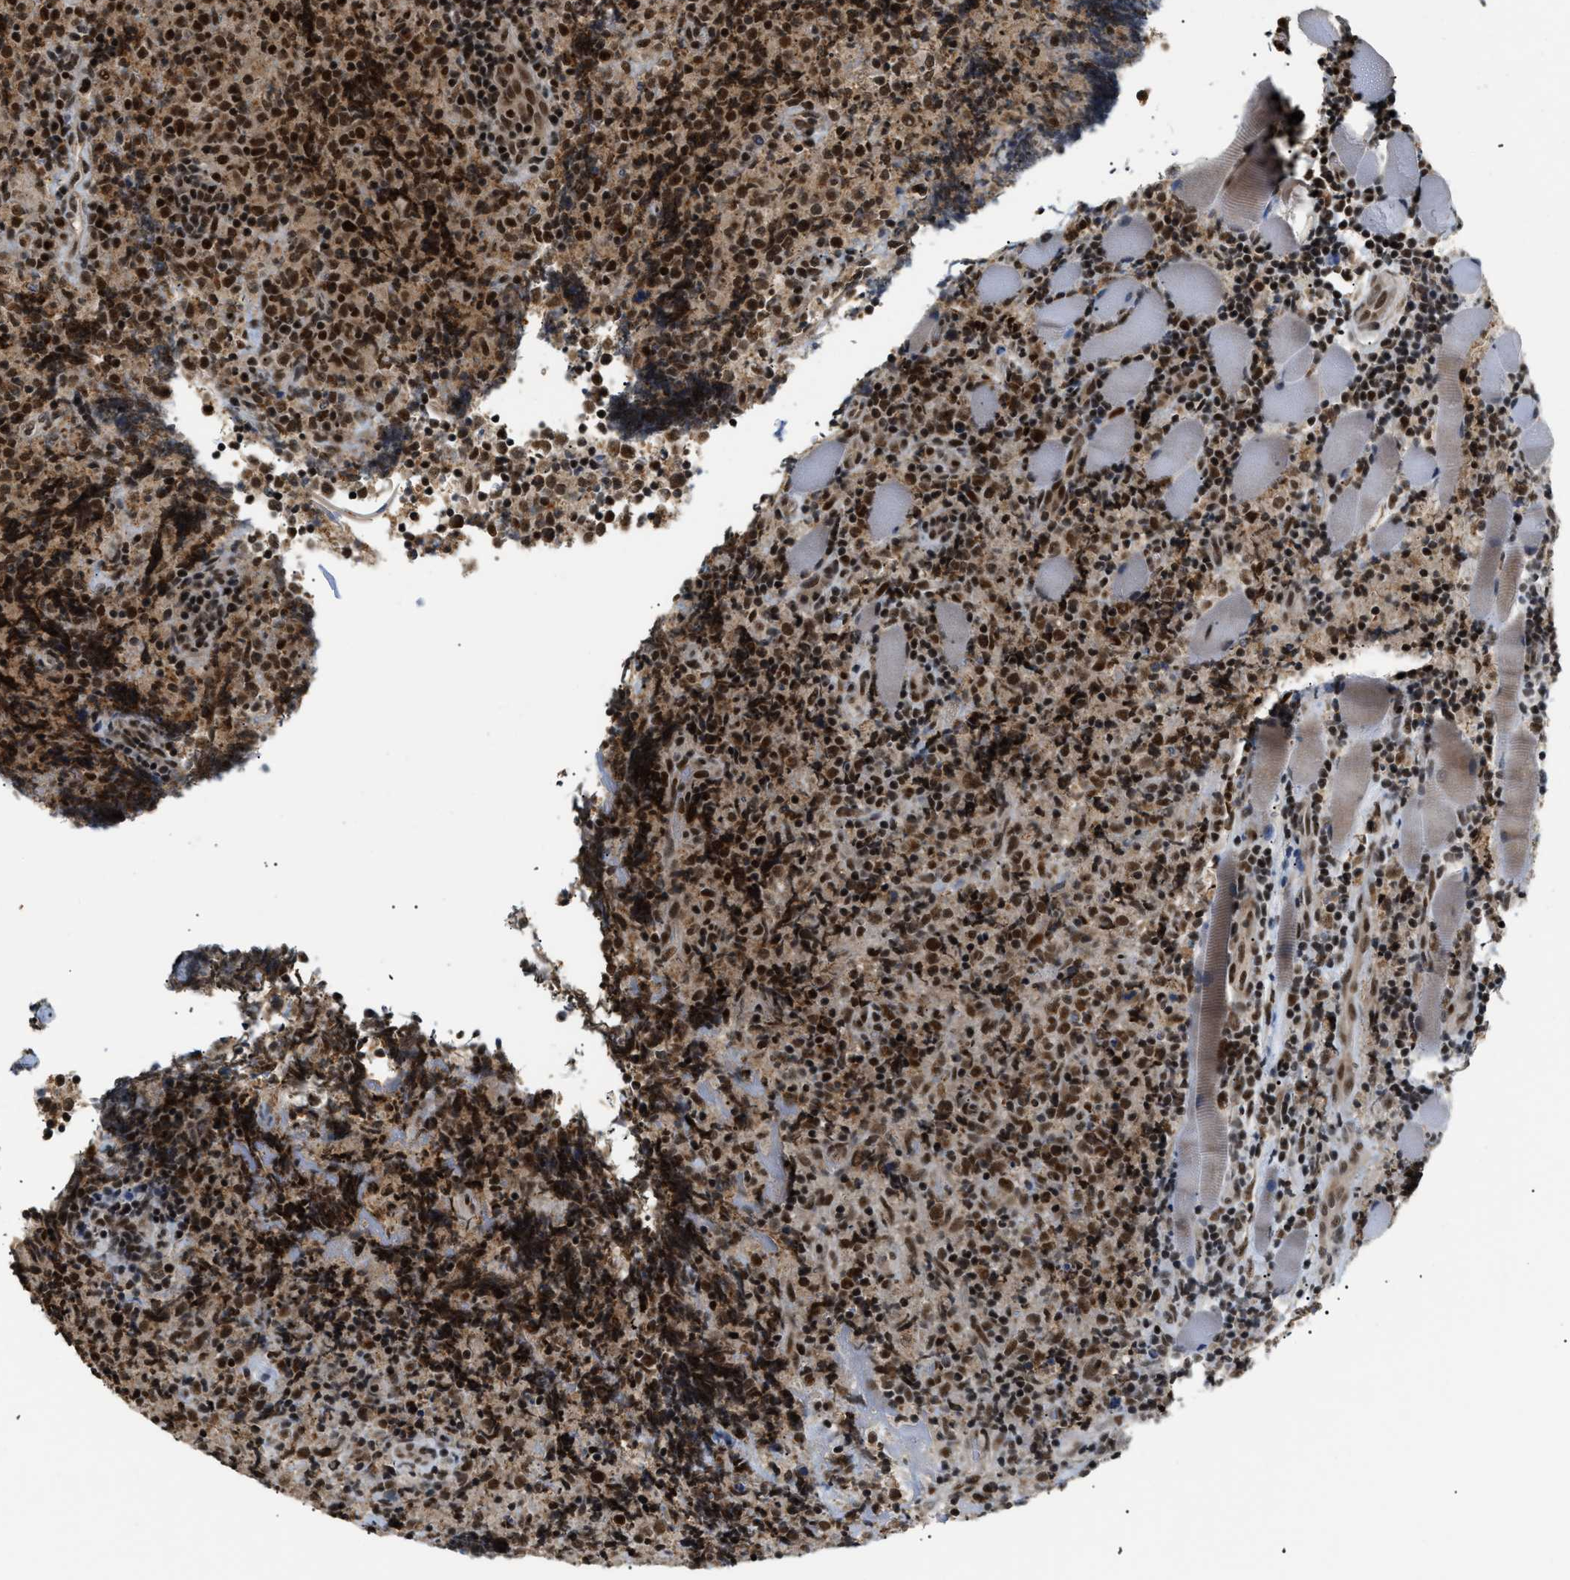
{"staining": {"intensity": "moderate", "quantity": ">75%", "location": "nuclear"}, "tissue": "lymphoma", "cell_type": "Tumor cells", "image_type": "cancer", "snomed": [{"axis": "morphology", "description": "Malignant lymphoma, non-Hodgkin's type, High grade"}, {"axis": "topography", "description": "Tonsil"}], "caption": "Immunohistochemical staining of high-grade malignant lymphoma, non-Hodgkin's type demonstrates medium levels of moderate nuclear expression in approximately >75% of tumor cells.", "gene": "ZBTB11", "patient": {"sex": "female", "age": 36}}